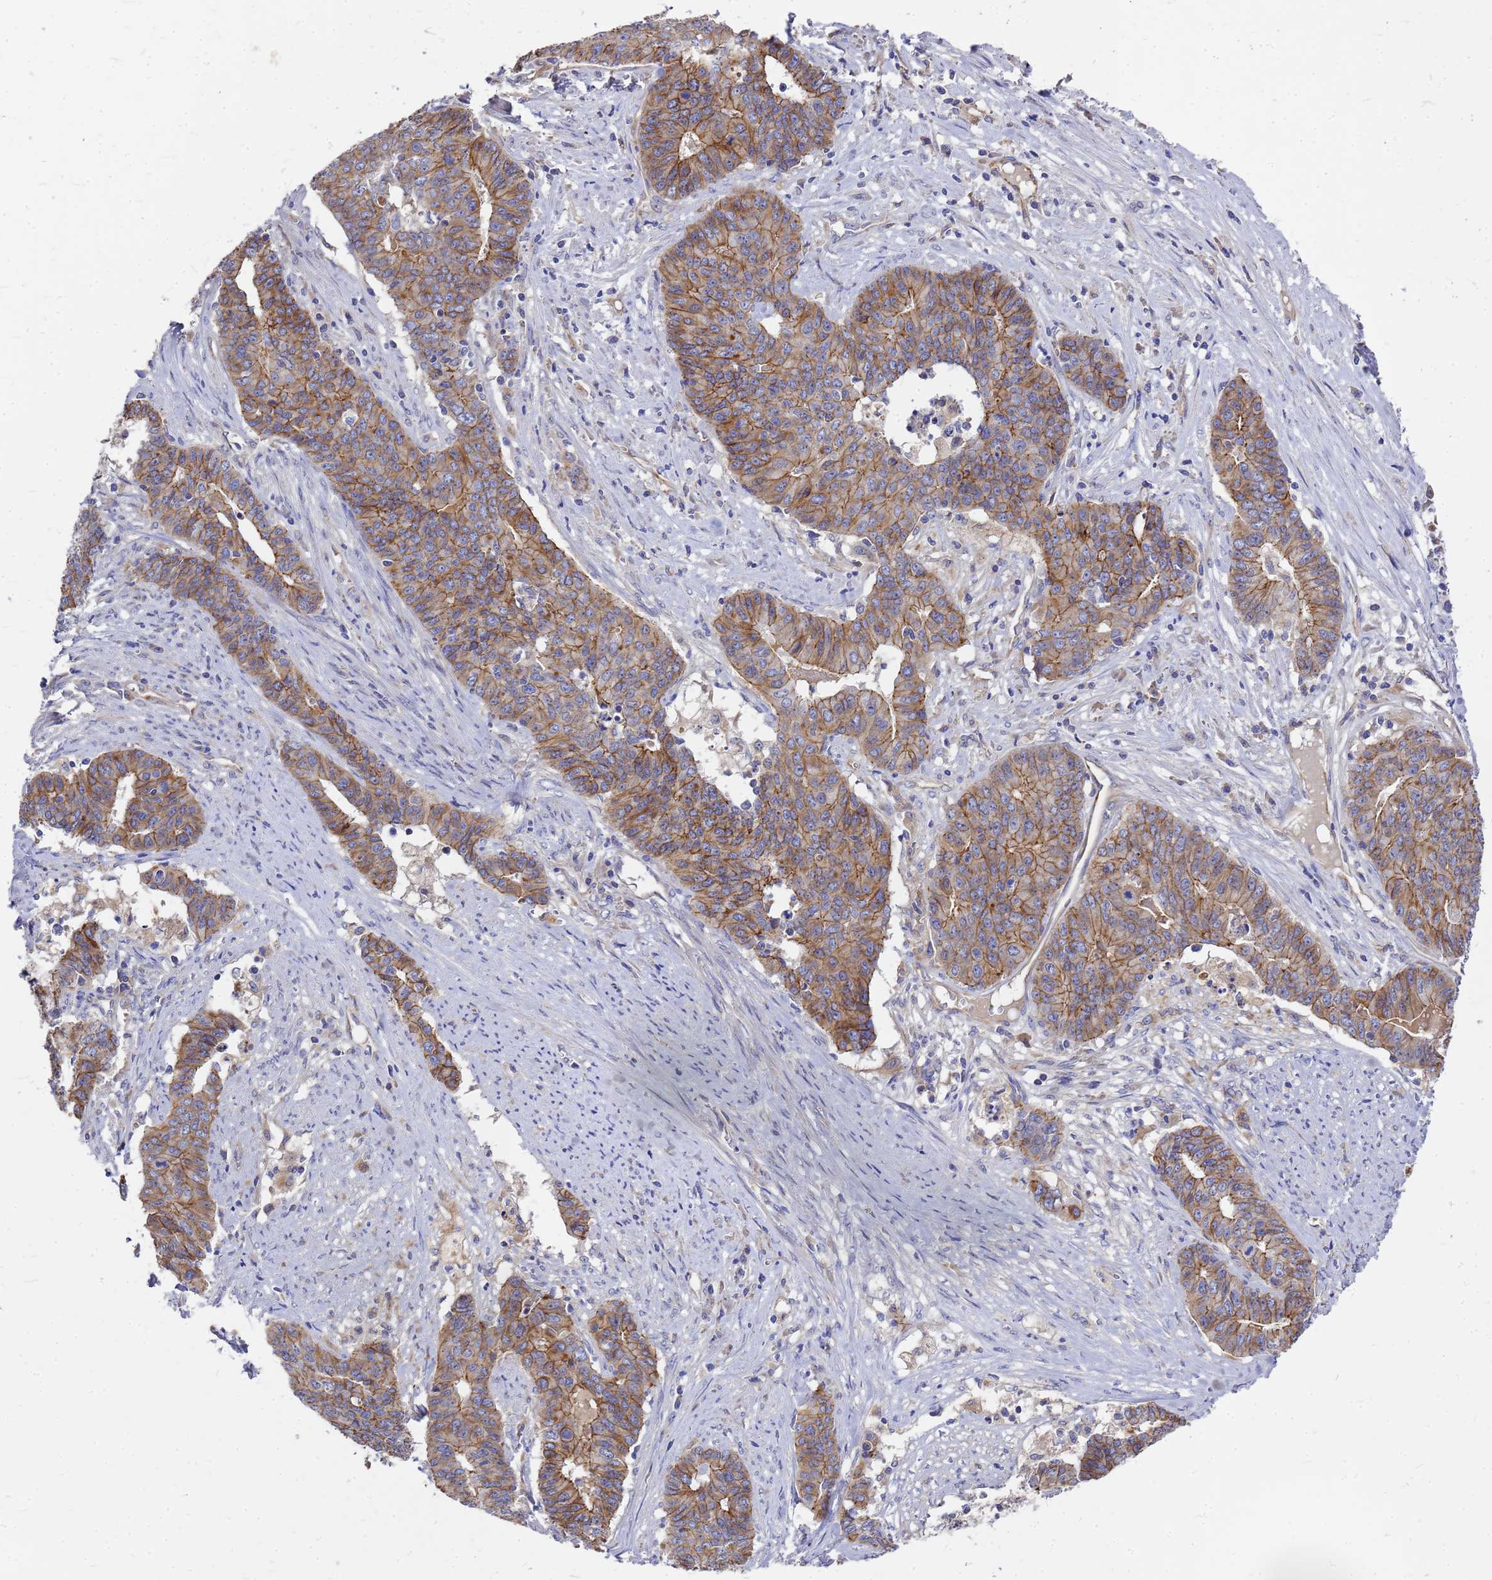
{"staining": {"intensity": "moderate", "quantity": ">75%", "location": "cytoplasmic/membranous"}, "tissue": "endometrial cancer", "cell_type": "Tumor cells", "image_type": "cancer", "snomed": [{"axis": "morphology", "description": "Adenocarcinoma, NOS"}, {"axis": "topography", "description": "Endometrium"}], "caption": "About >75% of tumor cells in endometrial cancer (adenocarcinoma) show moderate cytoplasmic/membranous protein expression as visualized by brown immunohistochemical staining.", "gene": "FBXW5", "patient": {"sex": "female", "age": 59}}